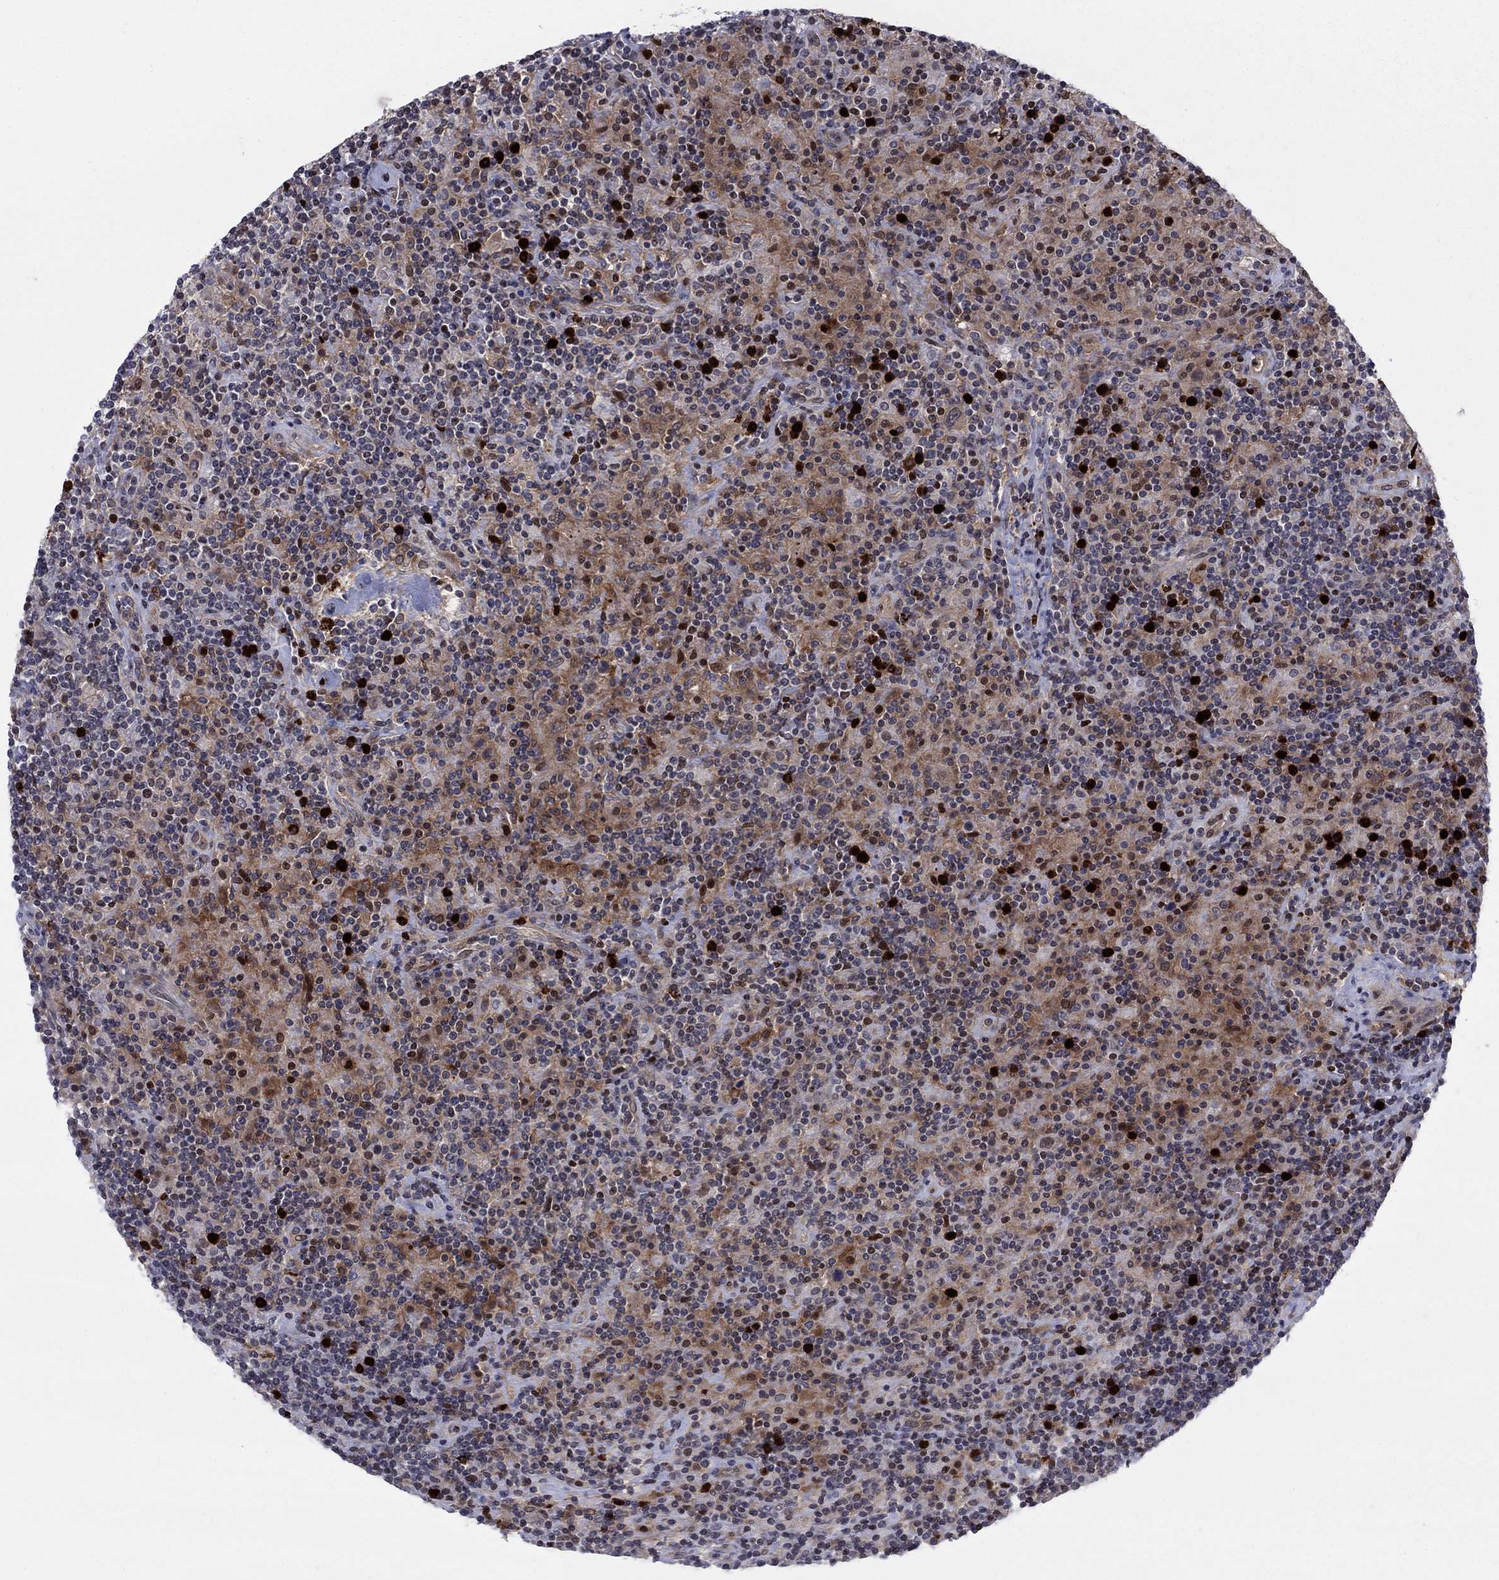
{"staining": {"intensity": "moderate", "quantity": ">75%", "location": "cytoplasmic/membranous"}, "tissue": "lymphoma", "cell_type": "Tumor cells", "image_type": "cancer", "snomed": [{"axis": "morphology", "description": "Hodgkin's disease, NOS"}, {"axis": "topography", "description": "Lymph node"}], "caption": "Immunohistochemistry of lymphoma displays medium levels of moderate cytoplasmic/membranous staining in approximately >75% of tumor cells.", "gene": "ZNHIT3", "patient": {"sex": "male", "age": 70}}